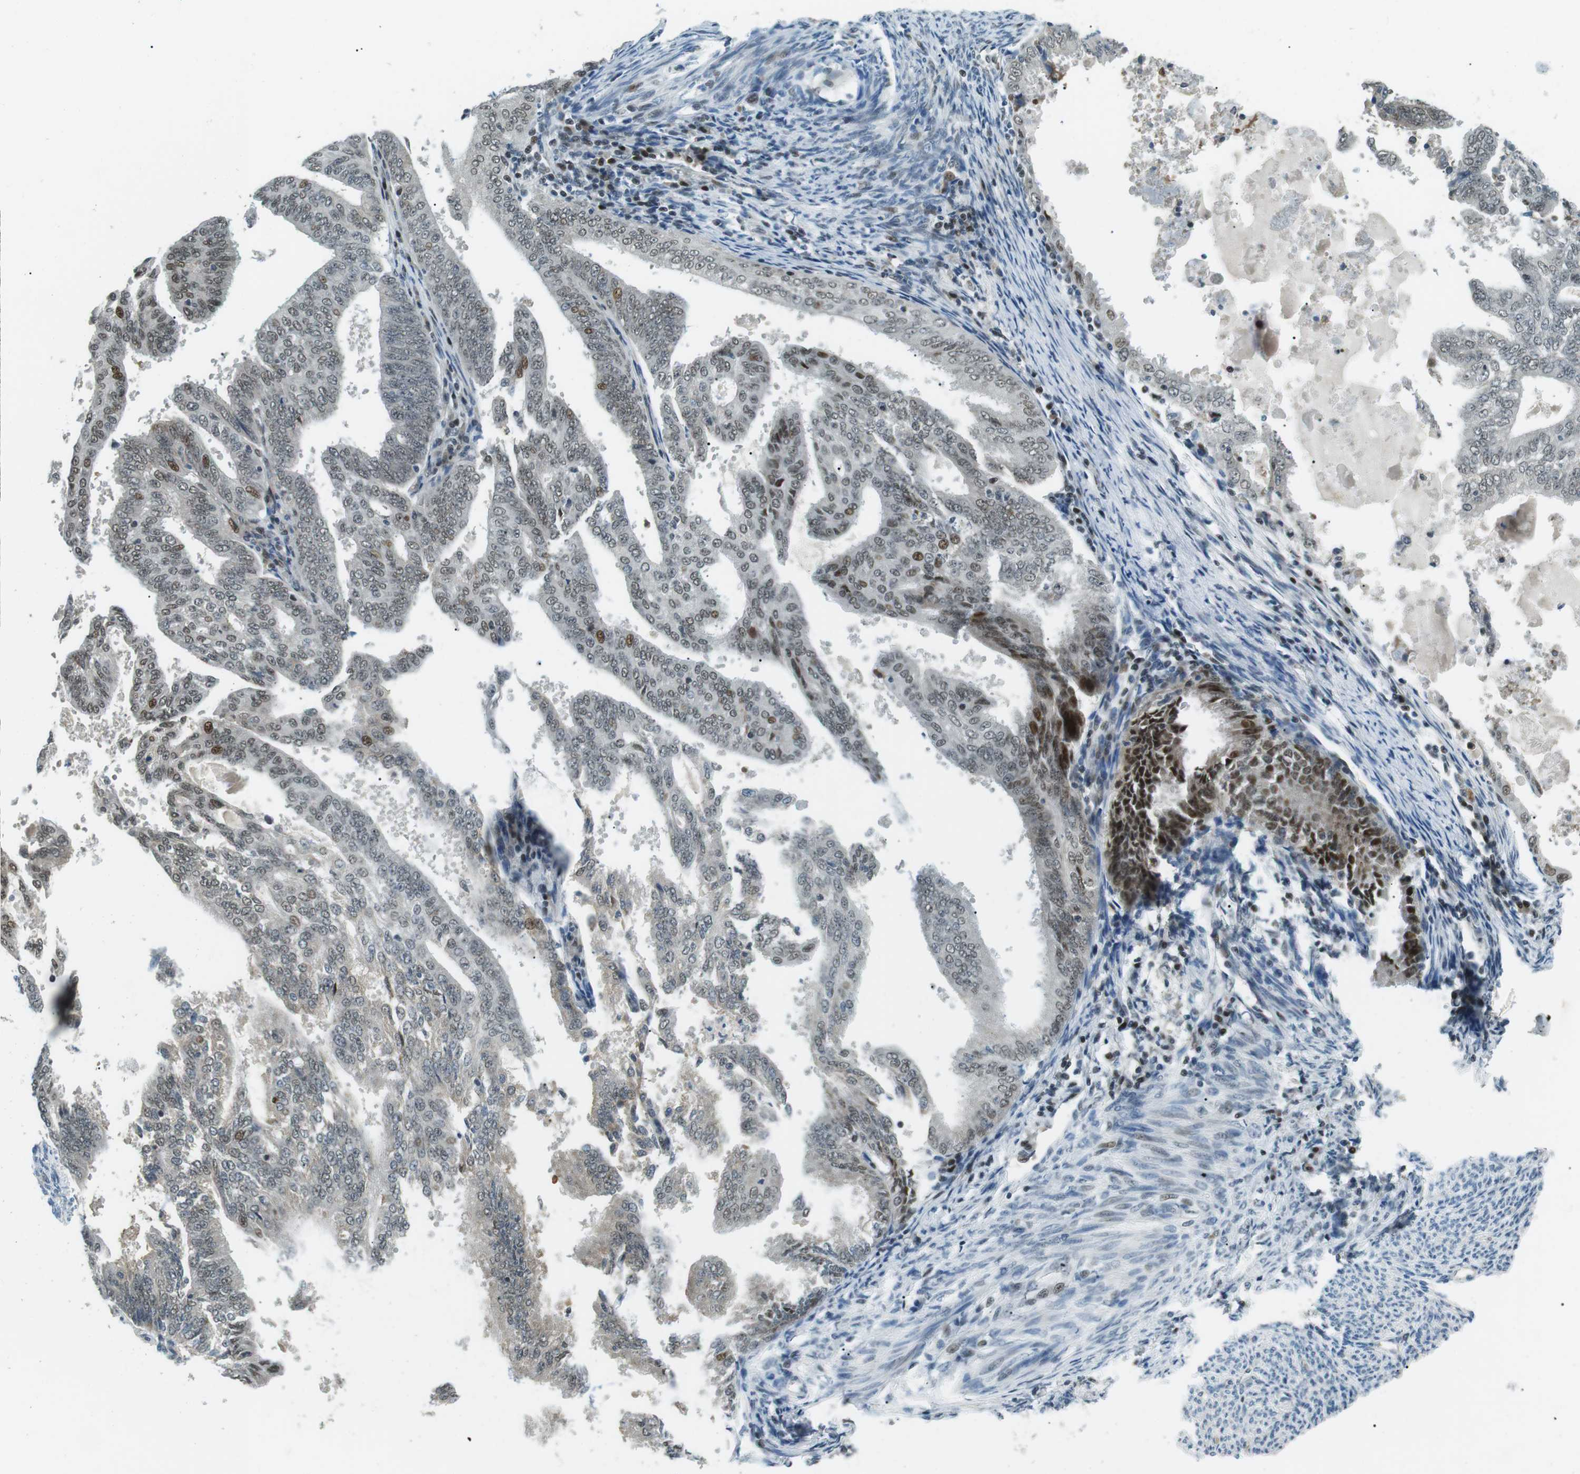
{"staining": {"intensity": "moderate", "quantity": "<25%", "location": "nuclear"}, "tissue": "endometrial cancer", "cell_type": "Tumor cells", "image_type": "cancer", "snomed": [{"axis": "morphology", "description": "Adenocarcinoma, NOS"}, {"axis": "topography", "description": "Endometrium"}], "caption": "Moderate nuclear positivity for a protein is identified in about <25% of tumor cells of endometrial cancer using IHC.", "gene": "PJA1", "patient": {"sex": "female", "age": 58}}